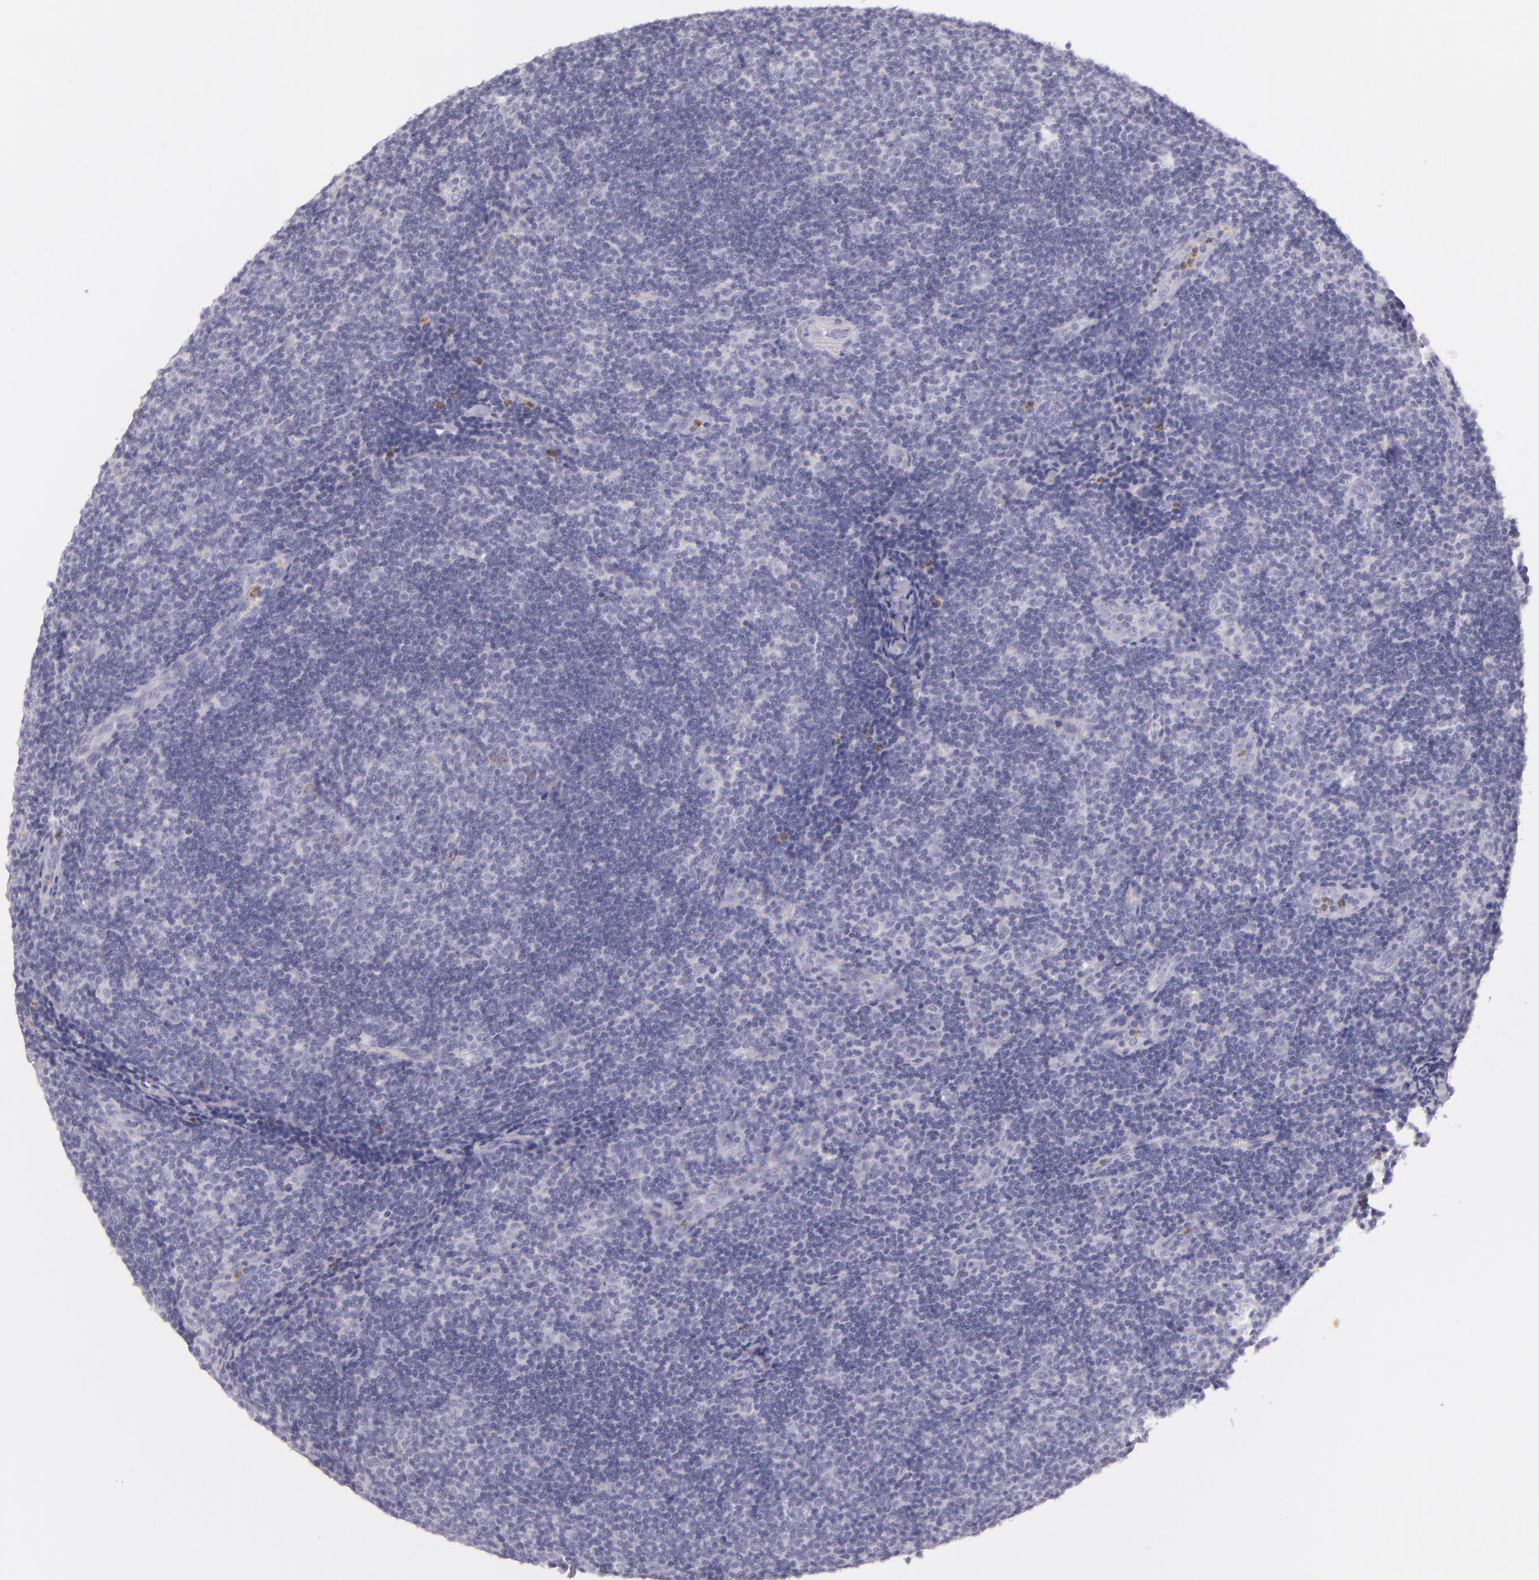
{"staining": {"intensity": "negative", "quantity": "none", "location": "none"}, "tissue": "lymphoma", "cell_type": "Tumor cells", "image_type": "cancer", "snomed": [{"axis": "morphology", "description": "Malignant lymphoma, non-Hodgkin's type, Low grade"}, {"axis": "topography", "description": "Lymph node"}], "caption": "Immunohistochemistry histopathology image of human low-grade malignant lymphoma, non-Hodgkin's type stained for a protein (brown), which displays no positivity in tumor cells.", "gene": "CBS", "patient": {"sex": "male", "age": 49}}